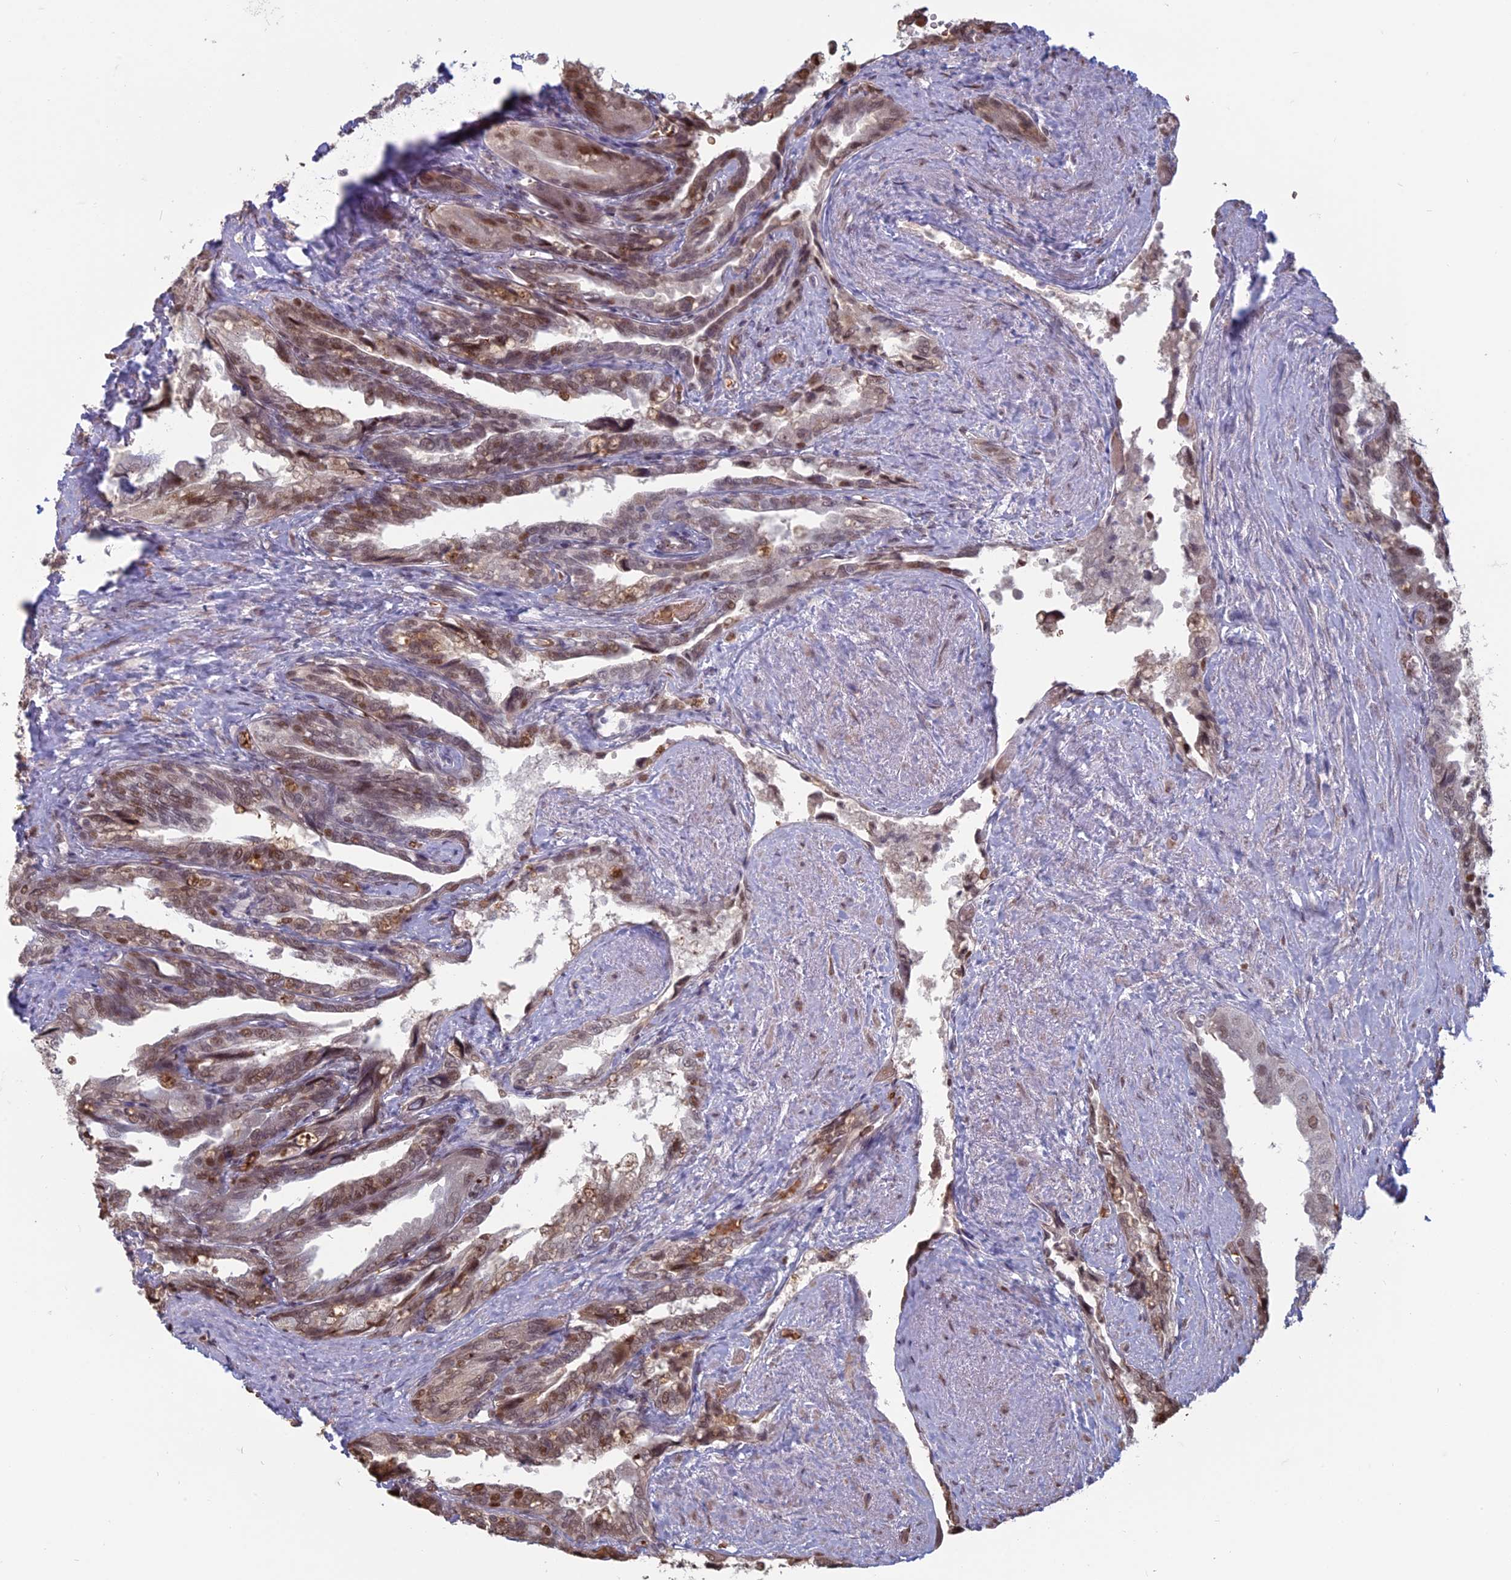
{"staining": {"intensity": "moderate", "quantity": ">75%", "location": "nuclear"}, "tissue": "seminal vesicle", "cell_type": "Glandular cells", "image_type": "normal", "snomed": [{"axis": "morphology", "description": "Normal tissue, NOS"}, {"axis": "topography", "description": "Seminal veicle"}, {"axis": "topography", "description": "Peripheral nerve tissue"}], "caption": "Immunohistochemistry of normal seminal vesicle exhibits medium levels of moderate nuclear staining in about >75% of glandular cells. (Stains: DAB (3,3'-diaminobenzidine) in brown, nuclei in blue, Microscopy: brightfield microscopy at high magnification).", "gene": "MFAP1", "patient": {"sex": "male", "age": 60}}